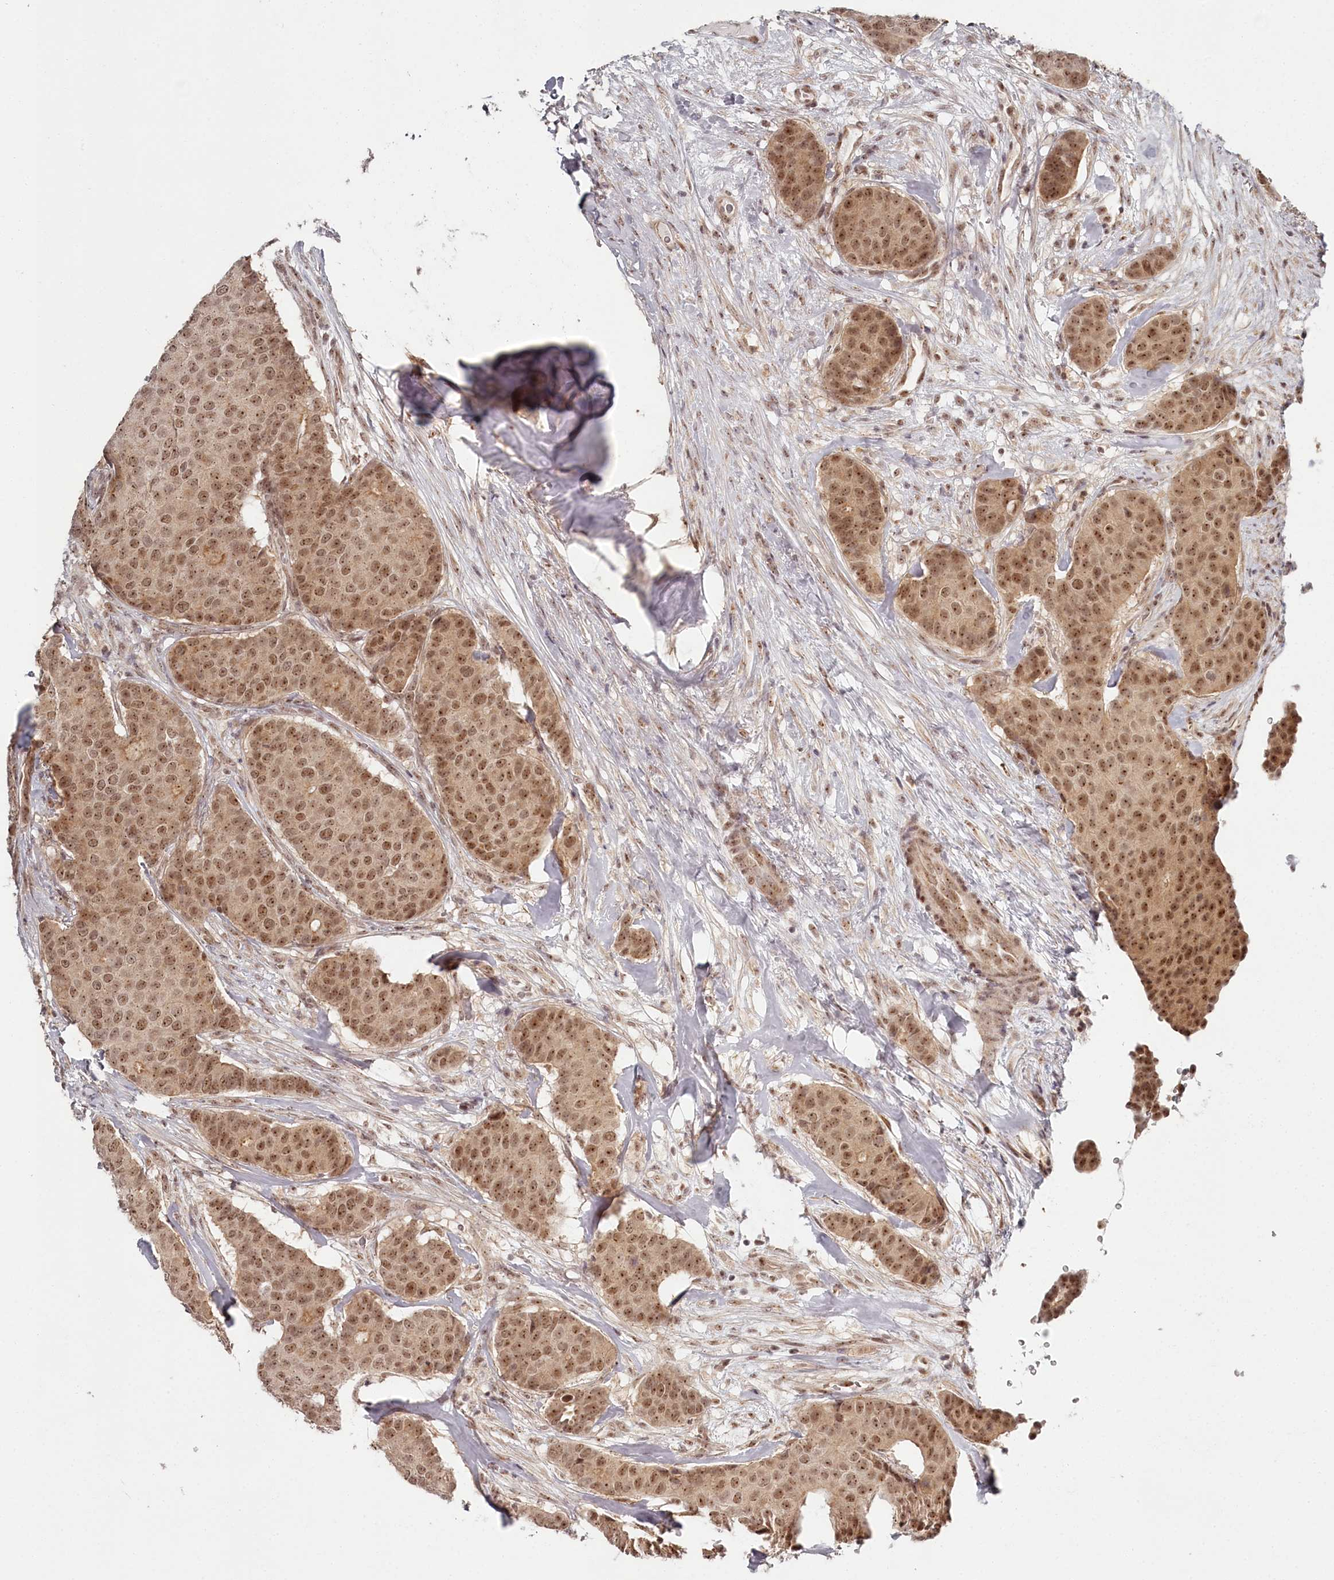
{"staining": {"intensity": "moderate", "quantity": ">75%", "location": "cytoplasmic/membranous,nuclear"}, "tissue": "breast cancer", "cell_type": "Tumor cells", "image_type": "cancer", "snomed": [{"axis": "morphology", "description": "Duct carcinoma"}, {"axis": "topography", "description": "Breast"}], "caption": "Immunohistochemical staining of human breast cancer (invasive ductal carcinoma) displays moderate cytoplasmic/membranous and nuclear protein expression in about >75% of tumor cells.", "gene": "EXOSC1", "patient": {"sex": "female", "age": 75}}